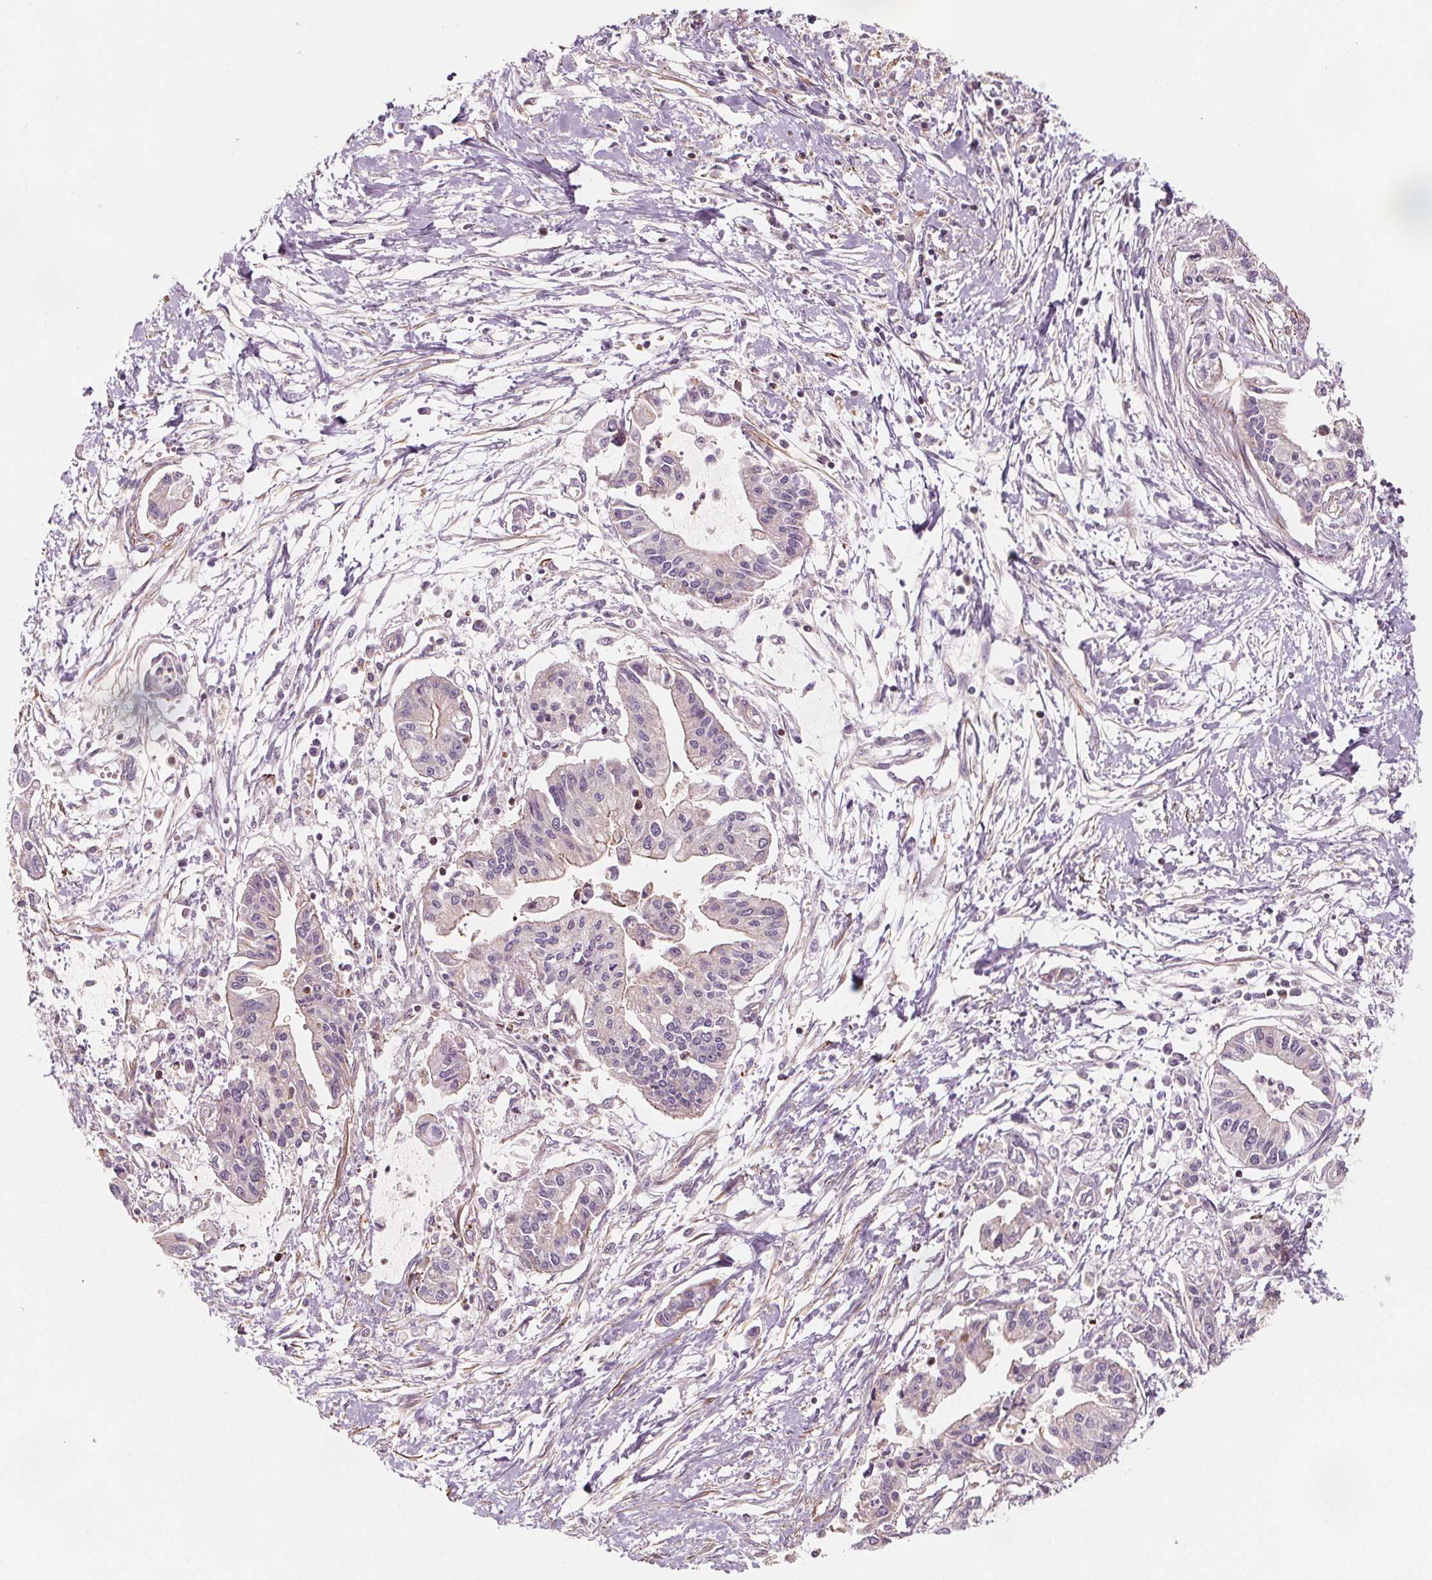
{"staining": {"intensity": "negative", "quantity": "none", "location": "none"}, "tissue": "pancreatic cancer", "cell_type": "Tumor cells", "image_type": "cancer", "snomed": [{"axis": "morphology", "description": "Adenocarcinoma, NOS"}, {"axis": "topography", "description": "Pancreas"}], "caption": "An immunohistochemistry micrograph of pancreatic adenocarcinoma is shown. There is no staining in tumor cells of pancreatic adenocarcinoma.", "gene": "ADAM33", "patient": {"sex": "male", "age": 60}}